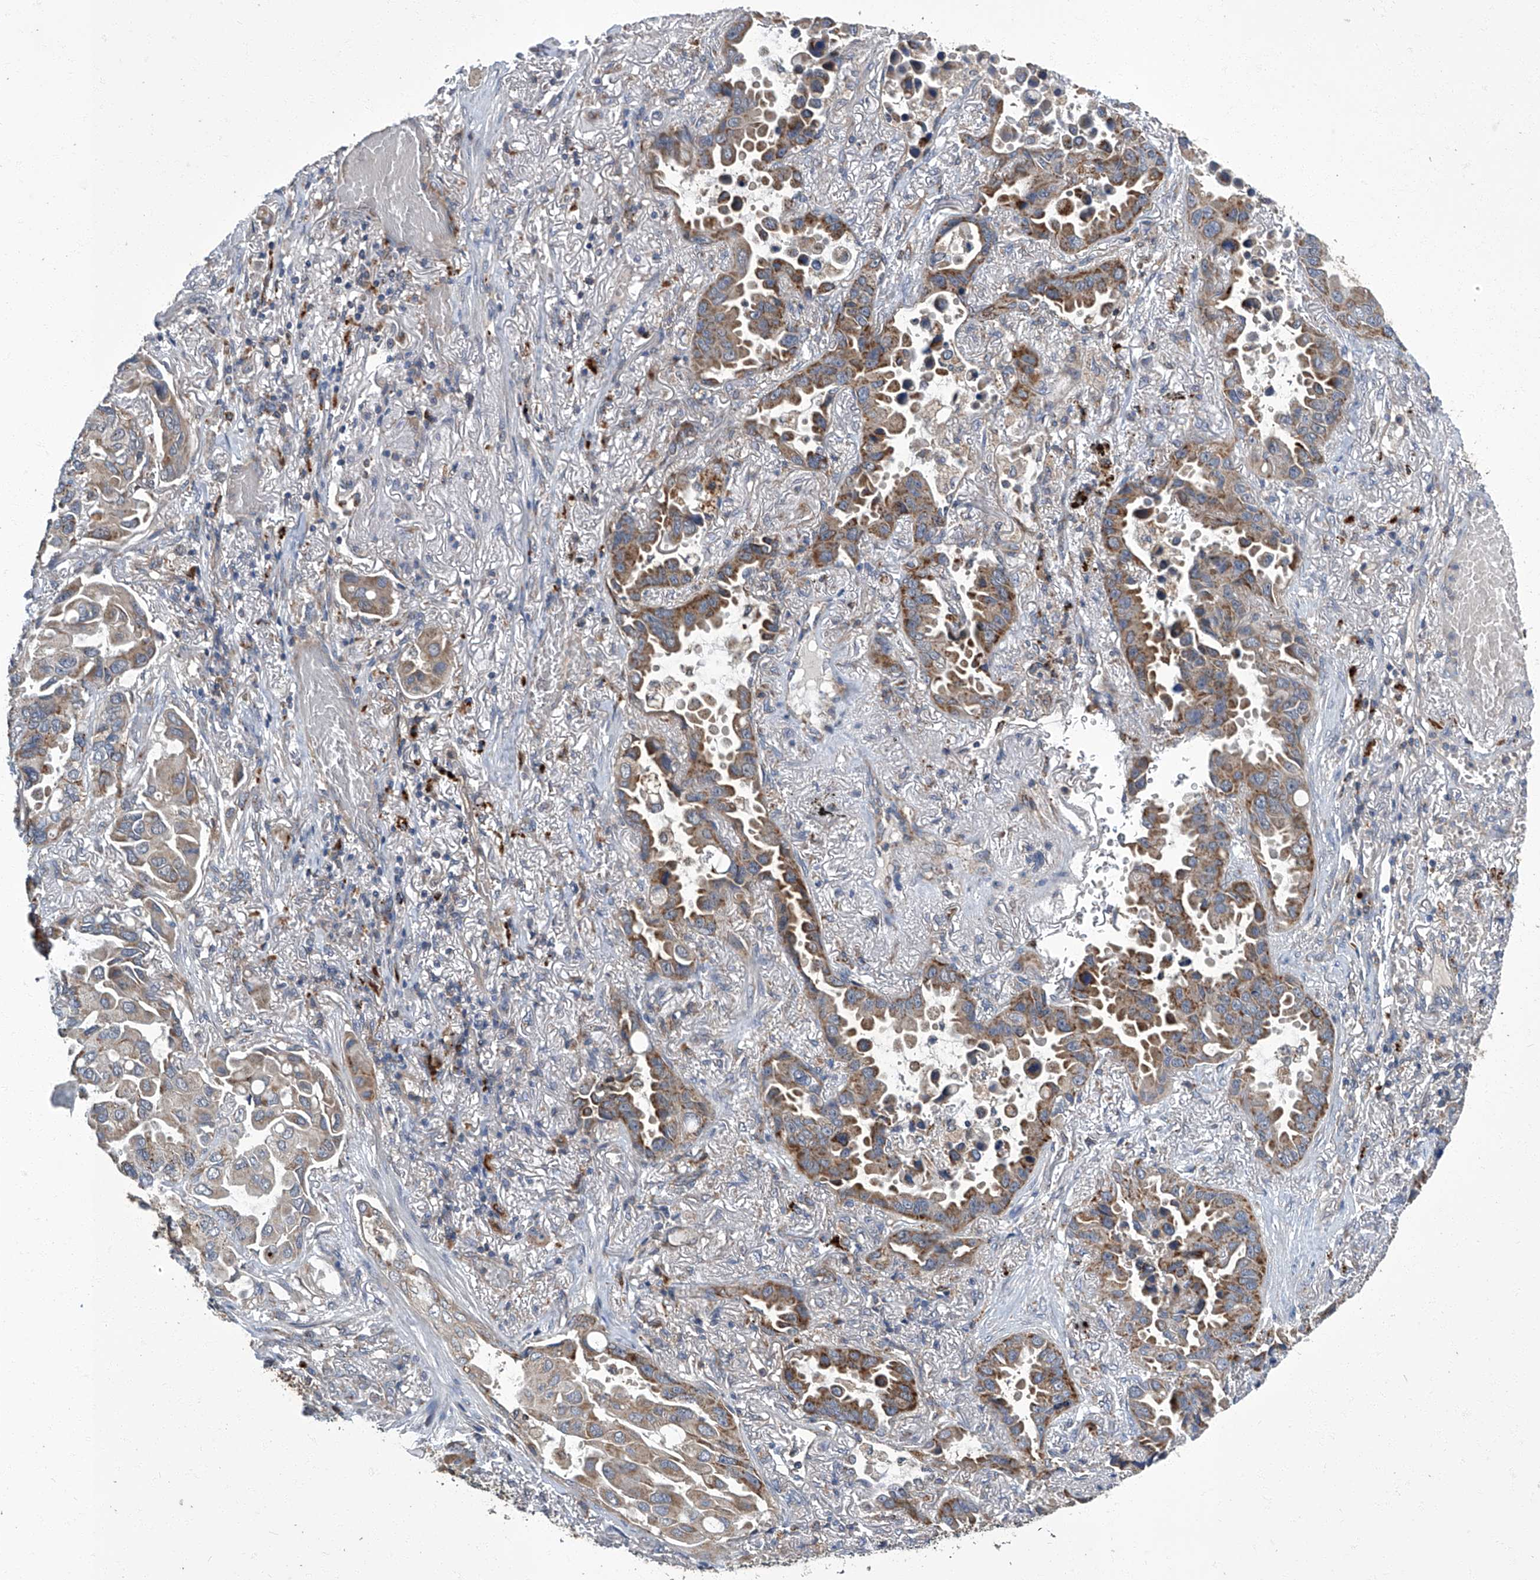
{"staining": {"intensity": "moderate", "quantity": "25%-75%", "location": "cytoplasmic/membranous"}, "tissue": "lung cancer", "cell_type": "Tumor cells", "image_type": "cancer", "snomed": [{"axis": "morphology", "description": "Adenocarcinoma, NOS"}, {"axis": "topography", "description": "Lung"}], "caption": "High-magnification brightfield microscopy of lung adenocarcinoma stained with DAB (3,3'-diaminobenzidine) (brown) and counterstained with hematoxylin (blue). tumor cells exhibit moderate cytoplasmic/membranous positivity is seen in approximately25%-75% of cells.", "gene": "TNFRSF13B", "patient": {"sex": "male", "age": 64}}